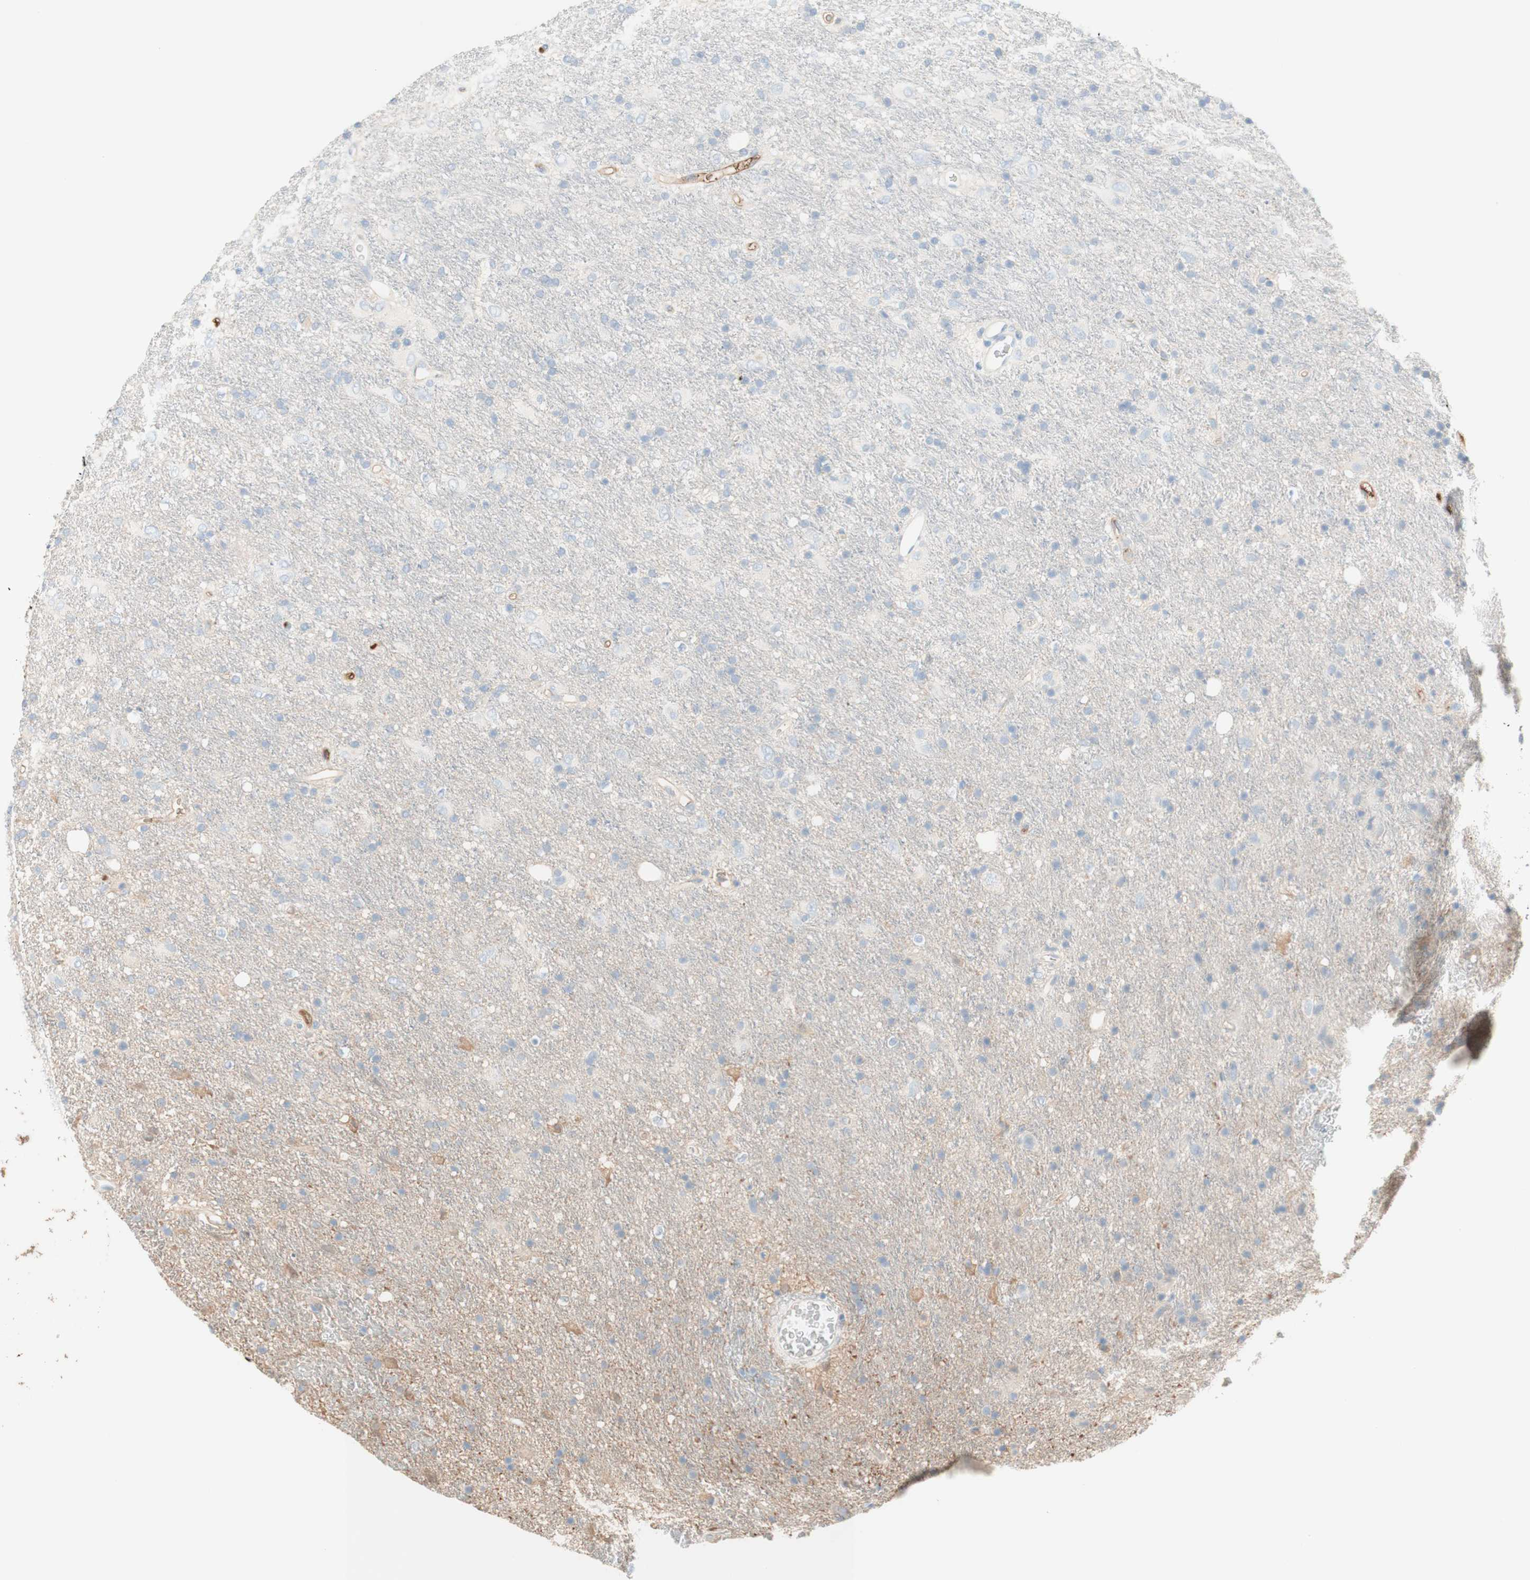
{"staining": {"intensity": "negative", "quantity": "none", "location": "none"}, "tissue": "glioma", "cell_type": "Tumor cells", "image_type": "cancer", "snomed": [{"axis": "morphology", "description": "Glioma, malignant, Low grade"}, {"axis": "topography", "description": "Brain"}], "caption": "Immunohistochemistry (IHC) of glioma exhibits no staining in tumor cells.", "gene": "KNG1", "patient": {"sex": "male", "age": 77}}